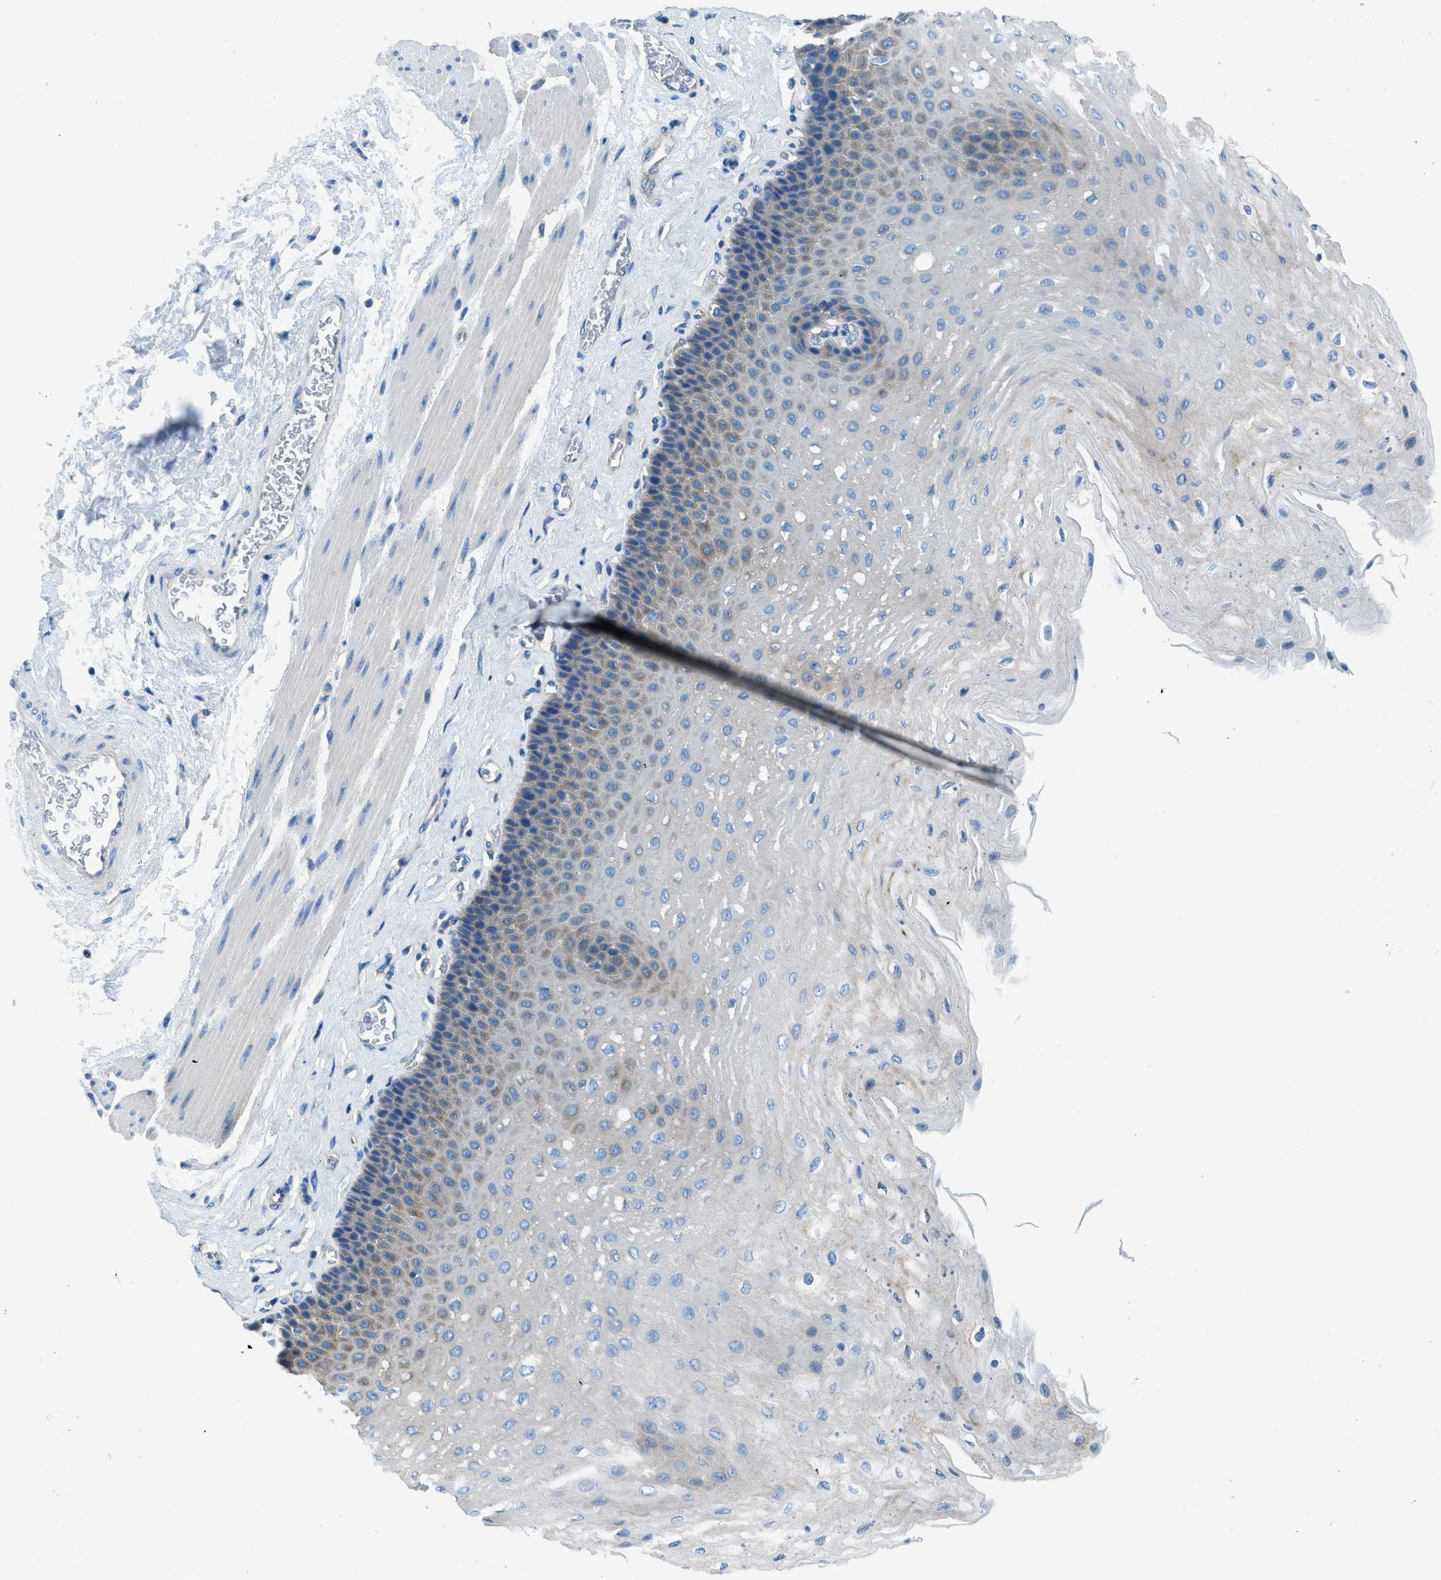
{"staining": {"intensity": "moderate", "quantity": "<25%", "location": "cytoplasmic/membranous"}, "tissue": "esophagus", "cell_type": "Squamous epithelial cells", "image_type": "normal", "snomed": [{"axis": "morphology", "description": "Normal tissue, NOS"}, {"axis": "topography", "description": "Esophagus"}], "caption": "An immunohistochemistry micrograph of unremarkable tissue is shown. Protein staining in brown labels moderate cytoplasmic/membranous positivity in esophagus within squamous epithelial cells.", "gene": "SARS1", "patient": {"sex": "female", "age": 72}}